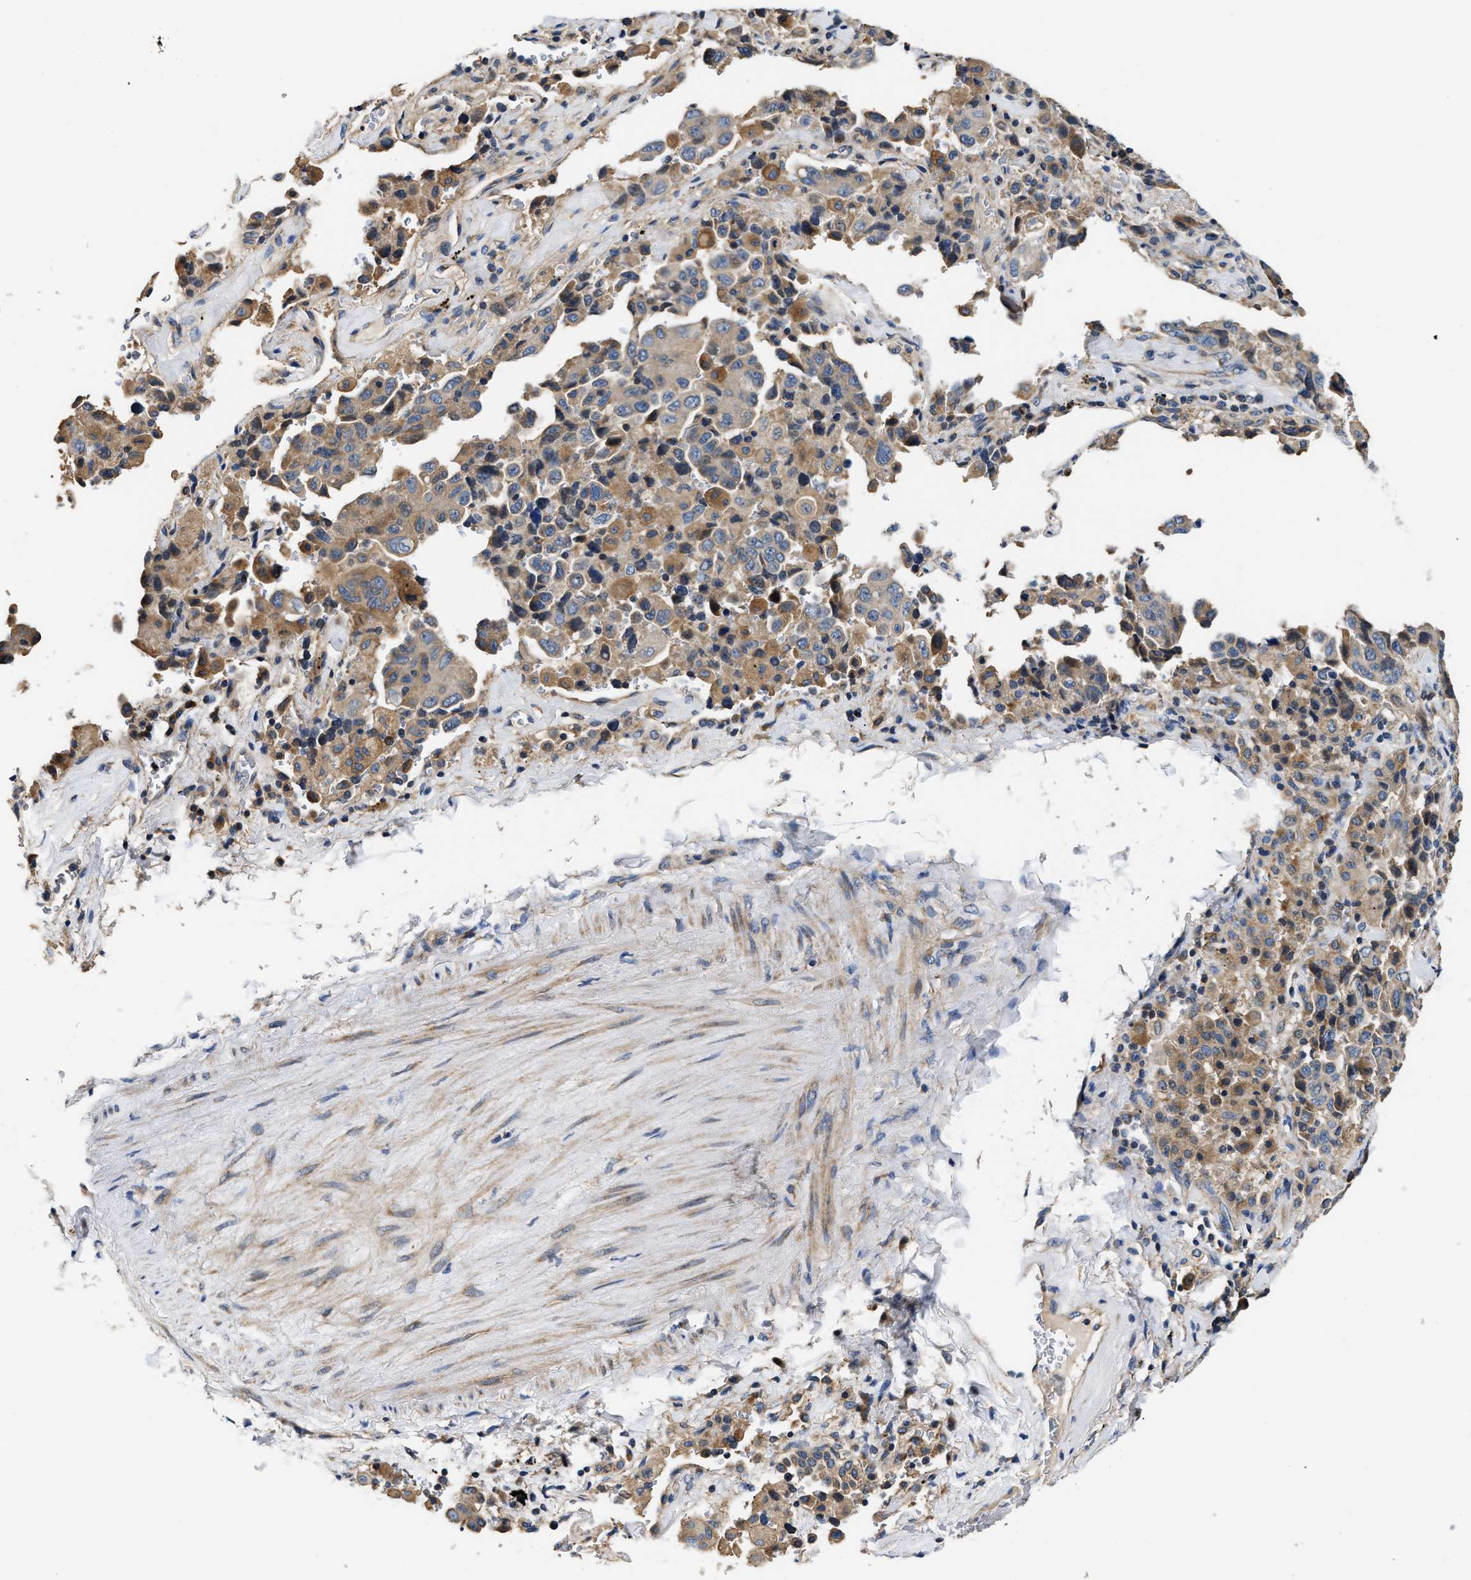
{"staining": {"intensity": "moderate", "quantity": "<25%", "location": "cytoplasmic/membranous"}, "tissue": "lung cancer", "cell_type": "Tumor cells", "image_type": "cancer", "snomed": [{"axis": "morphology", "description": "Adenocarcinoma, NOS"}, {"axis": "topography", "description": "Lung"}], "caption": "This is a photomicrograph of immunohistochemistry staining of lung cancer, which shows moderate staining in the cytoplasmic/membranous of tumor cells.", "gene": "TEX2", "patient": {"sex": "female", "age": 51}}